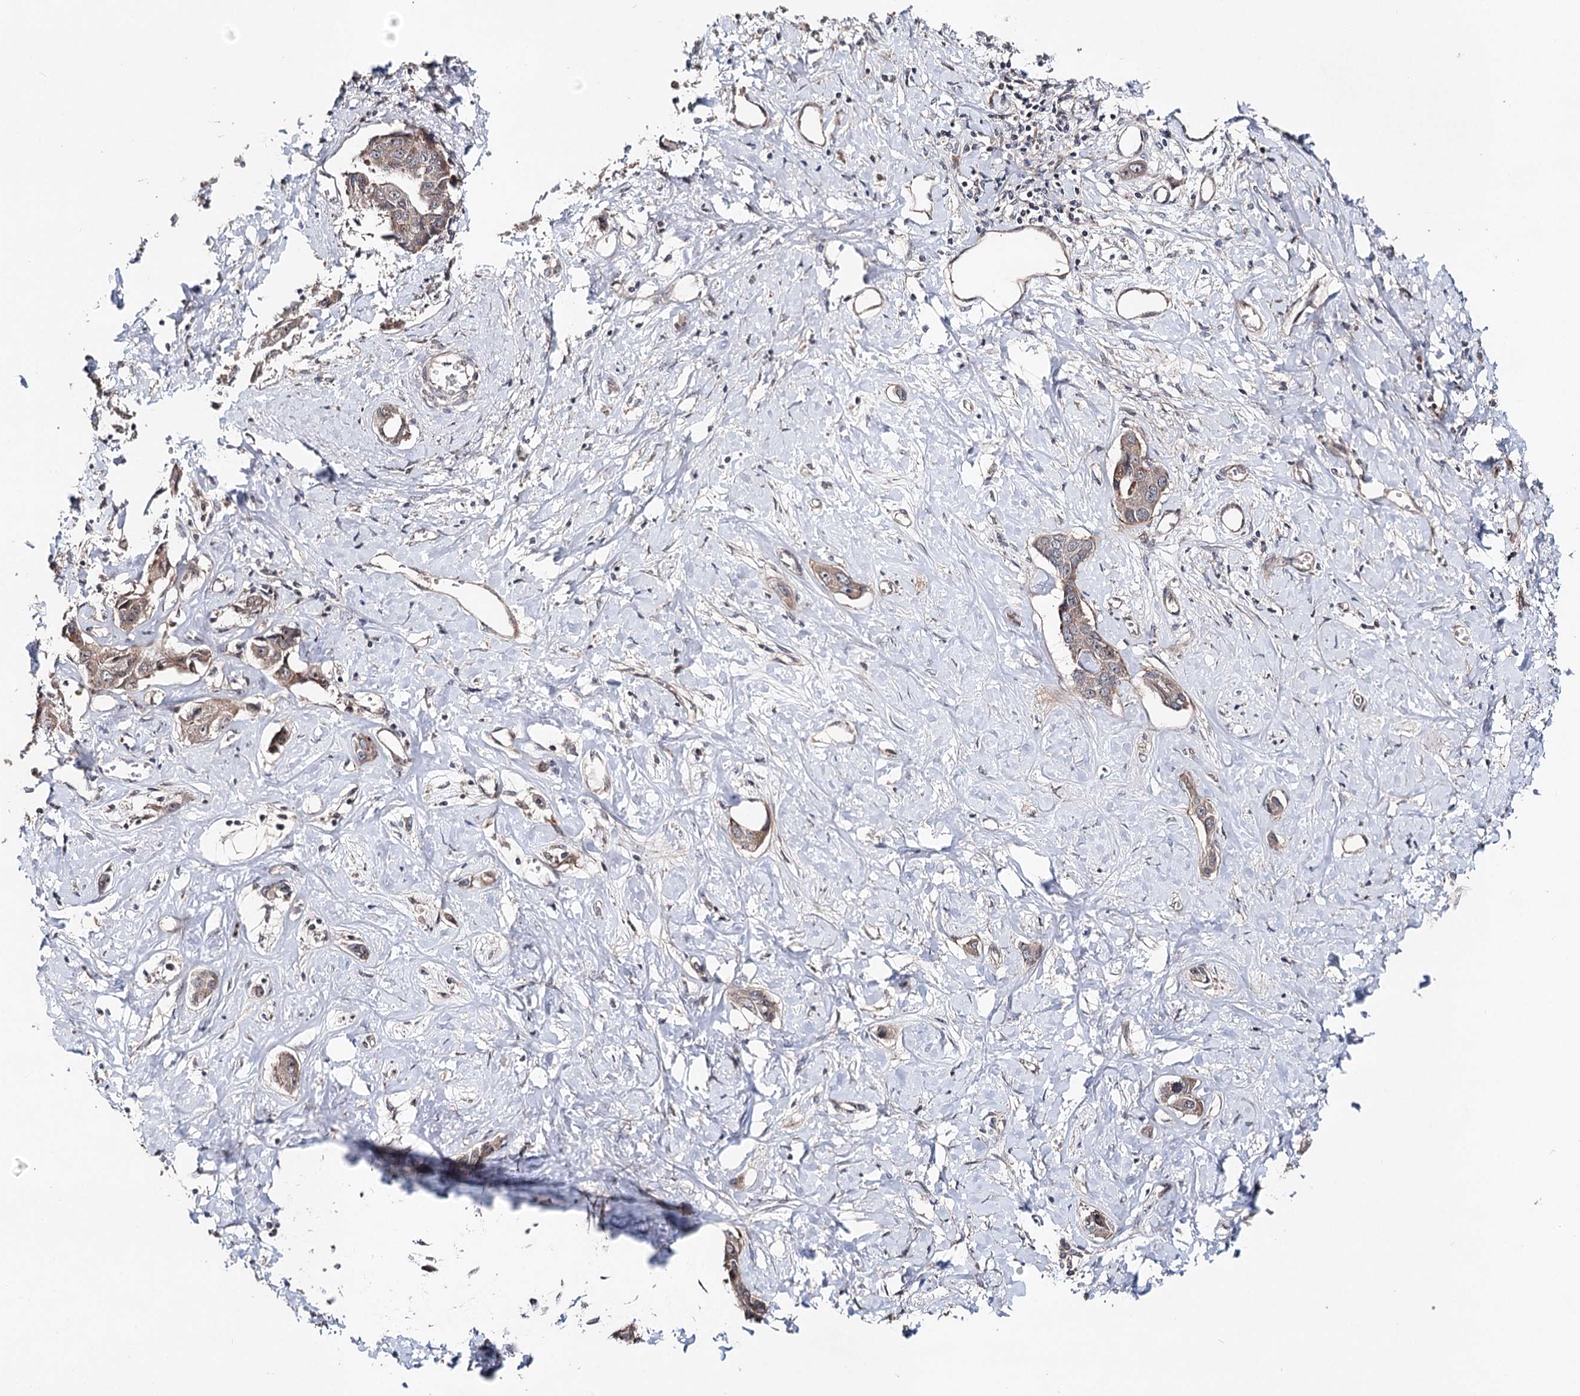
{"staining": {"intensity": "negative", "quantity": "none", "location": "none"}, "tissue": "liver cancer", "cell_type": "Tumor cells", "image_type": "cancer", "snomed": [{"axis": "morphology", "description": "Cholangiocarcinoma"}, {"axis": "topography", "description": "Liver"}], "caption": "Image shows no significant protein positivity in tumor cells of liver cancer.", "gene": "NOPCHAP1", "patient": {"sex": "male", "age": 59}}